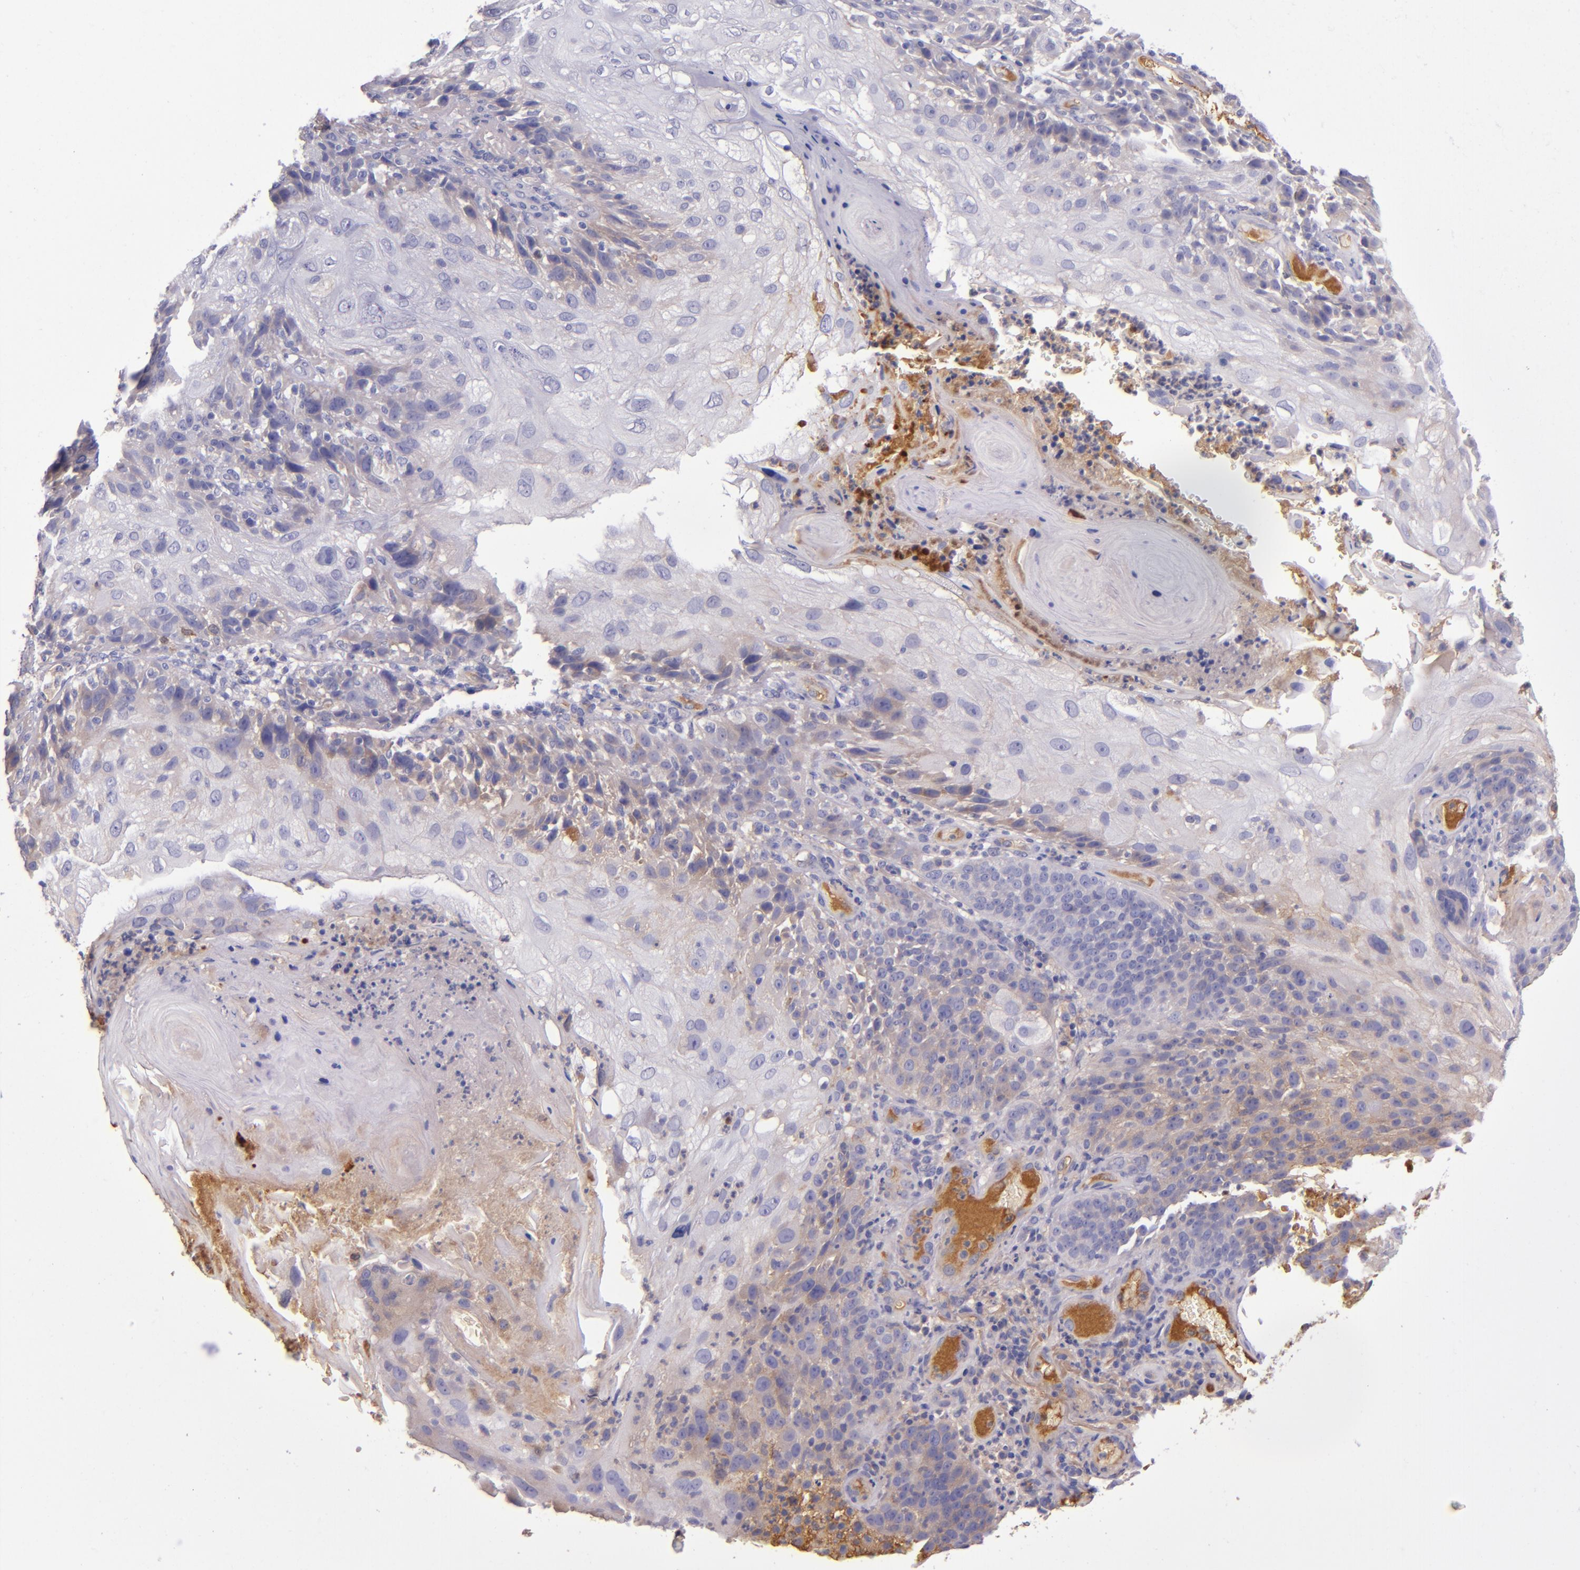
{"staining": {"intensity": "weak", "quantity": "<25%", "location": "cytoplasmic/membranous"}, "tissue": "skin cancer", "cell_type": "Tumor cells", "image_type": "cancer", "snomed": [{"axis": "morphology", "description": "Normal tissue, NOS"}, {"axis": "morphology", "description": "Squamous cell carcinoma, NOS"}, {"axis": "topography", "description": "Skin"}], "caption": "Tumor cells show no significant expression in skin cancer. (Stains: DAB immunohistochemistry with hematoxylin counter stain, Microscopy: brightfield microscopy at high magnification).", "gene": "CLEC3B", "patient": {"sex": "female", "age": 83}}